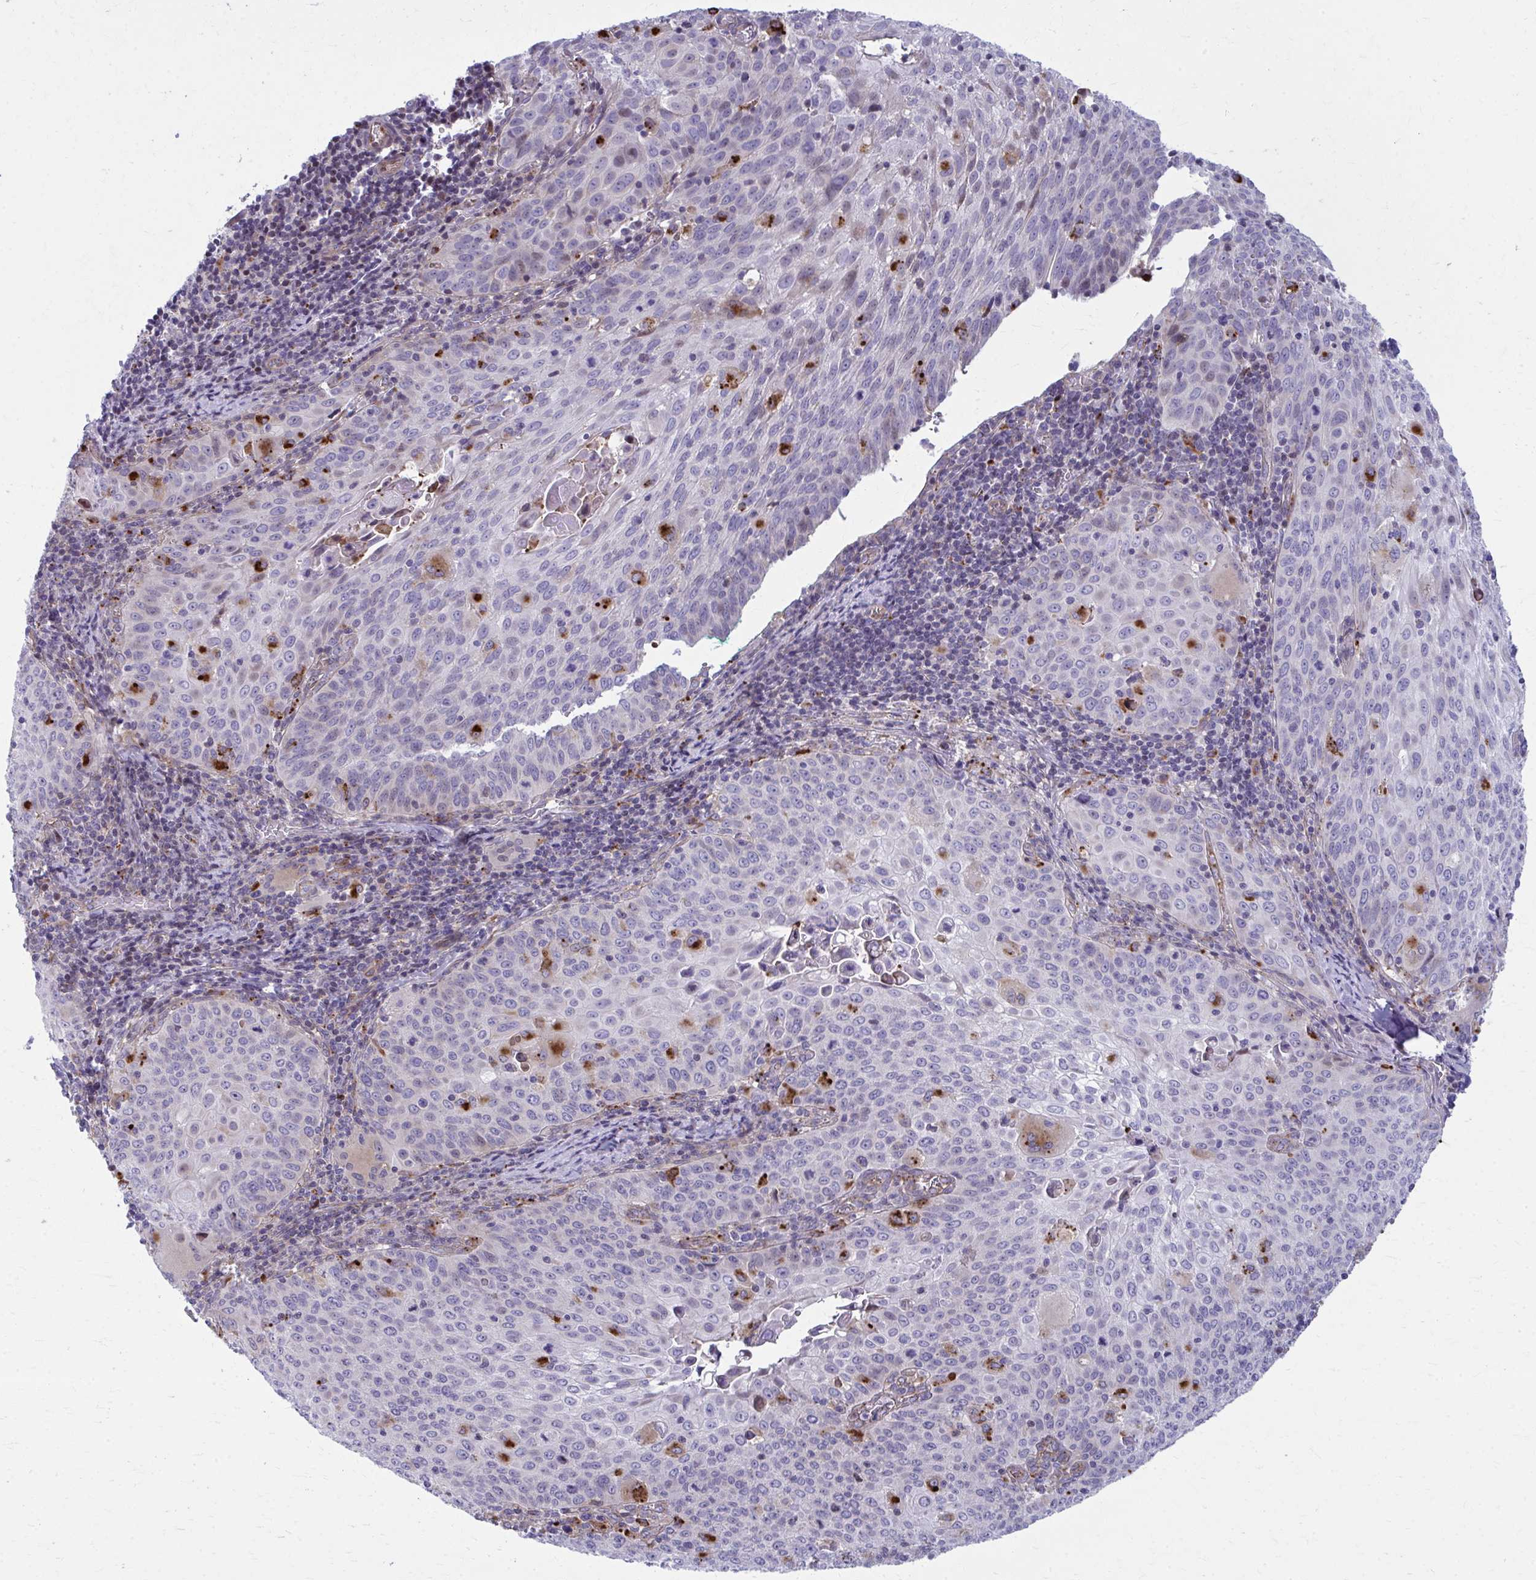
{"staining": {"intensity": "moderate", "quantity": "<25%", "location": "cytoplasmic/membranous"}, "tissue": "cervical cancer", "cell_type": "Tumor cells", "image_type": "cancer", "snomed": [{"axis": "morphology", "description": "Squamous cell carcinoma, NOS"}, {"axis": "topography", "description": "Cervix"}], "caption": "Immunohistochemistry staining of cervical squamous cell carcinoma, which exhibits low levels of moderate cytoplasmic/membranous positivity in approximately <25% of tumor cells indicating moderate cytoplasmic/membranous protein staining. The staining was performed using DAB (3,3'-diaminobenzidine) (brown) for protein detection and nuclei were counterstained in hematoxylin (blue).", "gene": "LRRC4B", "patient": {"sex": "female", "age": 65}}